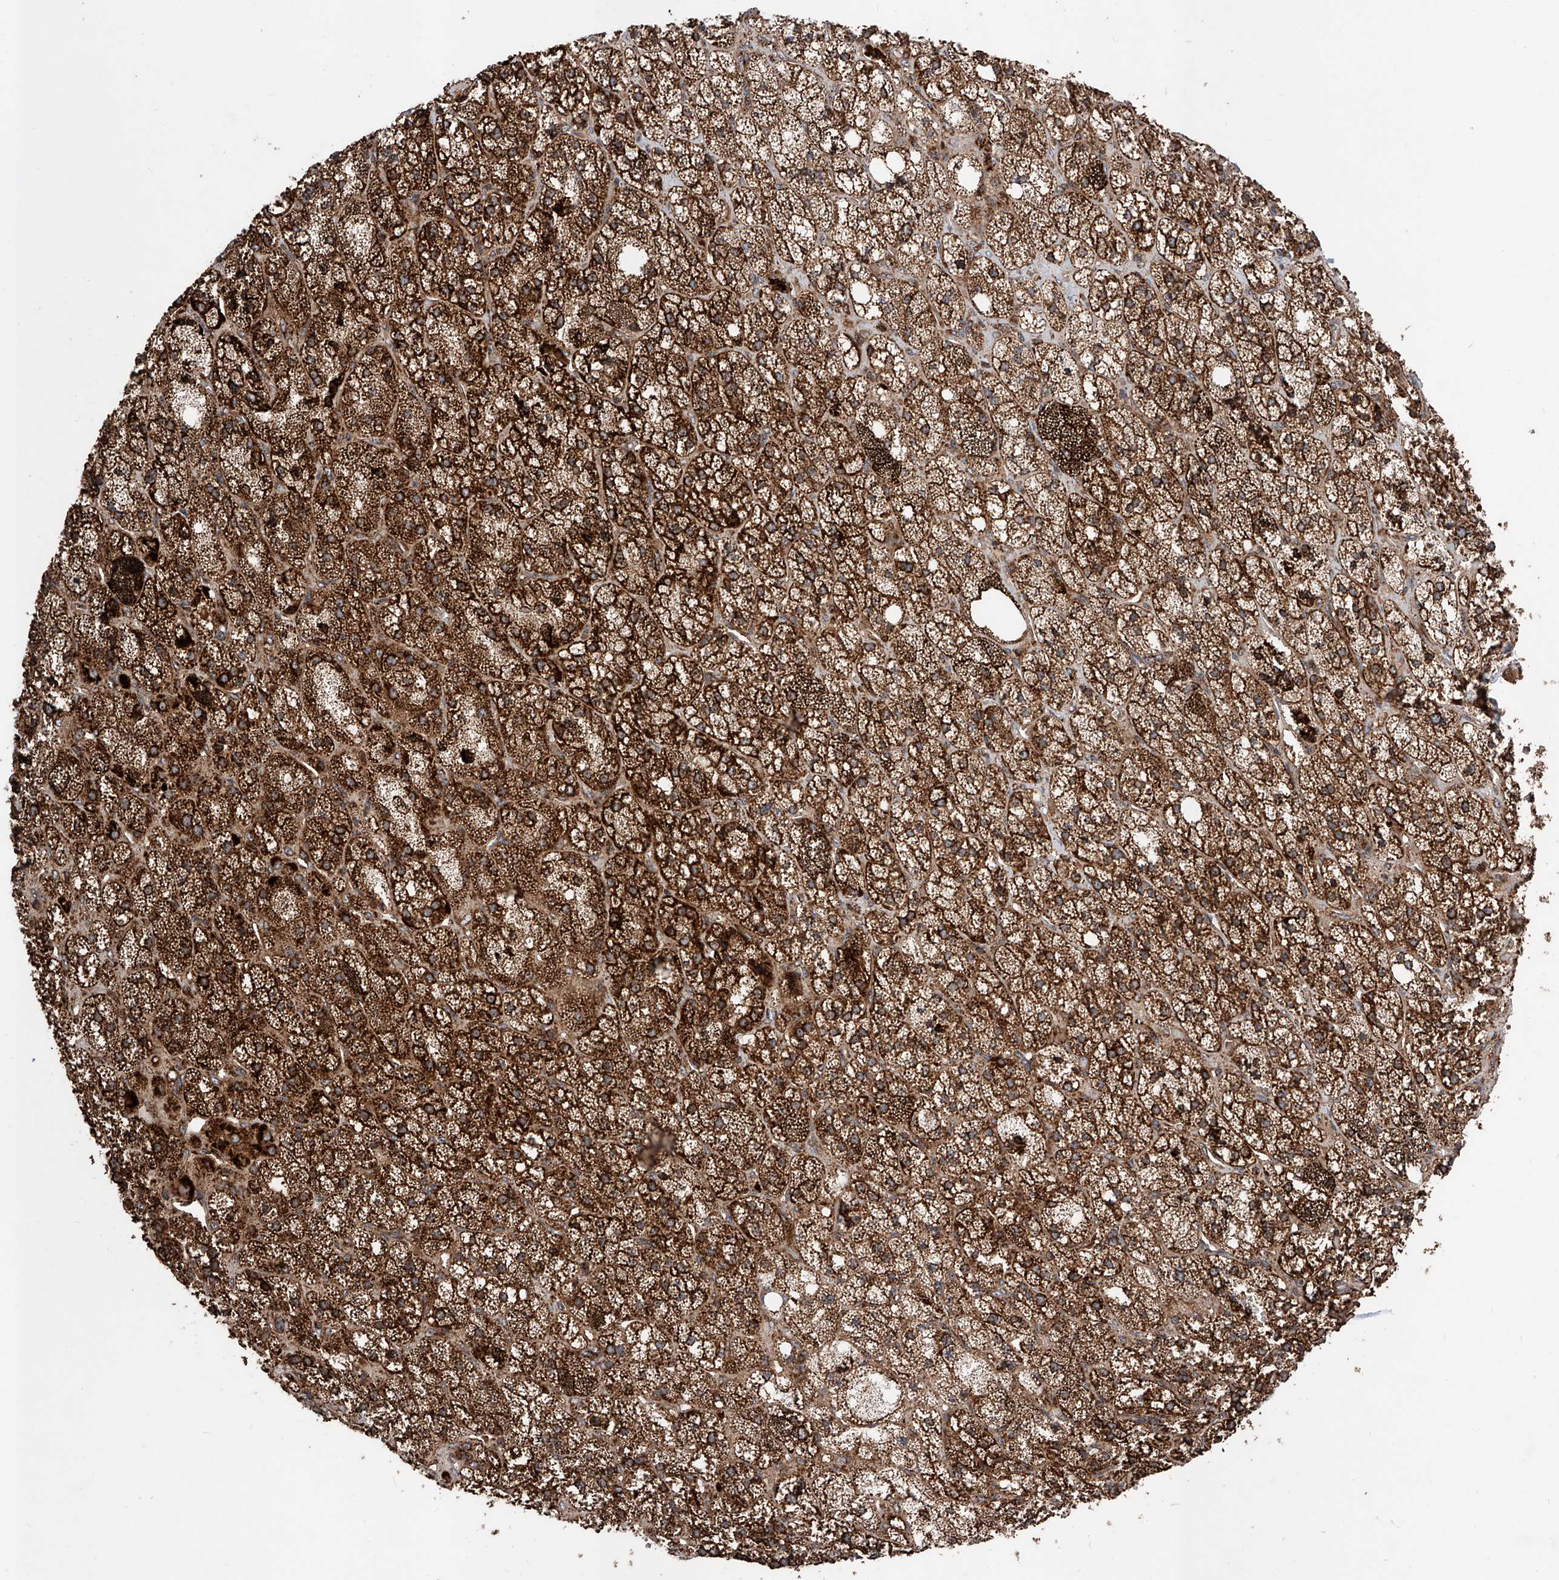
{"staining": {"intensity": "strong", "quantity": ">75%", "location": "cytoplasmic/membranous"}, "tissue": "adrenal gland", "cell_type": "Glandular cells", "image_type": "normal", "snomed": [{"axis": "morphology", "description": "Normal tissue, NOS"}, {"axis": "topography", "description": "Adrenal gland"}], "caption": "Immunohistochemical staining of unremarkable human adrenal gland exhibits strong cytoplasmic/membranous protein staining in approximately >75% of glandular cells.", "gene": "PISD", "patient": {"sex": "male", "age": 61}}